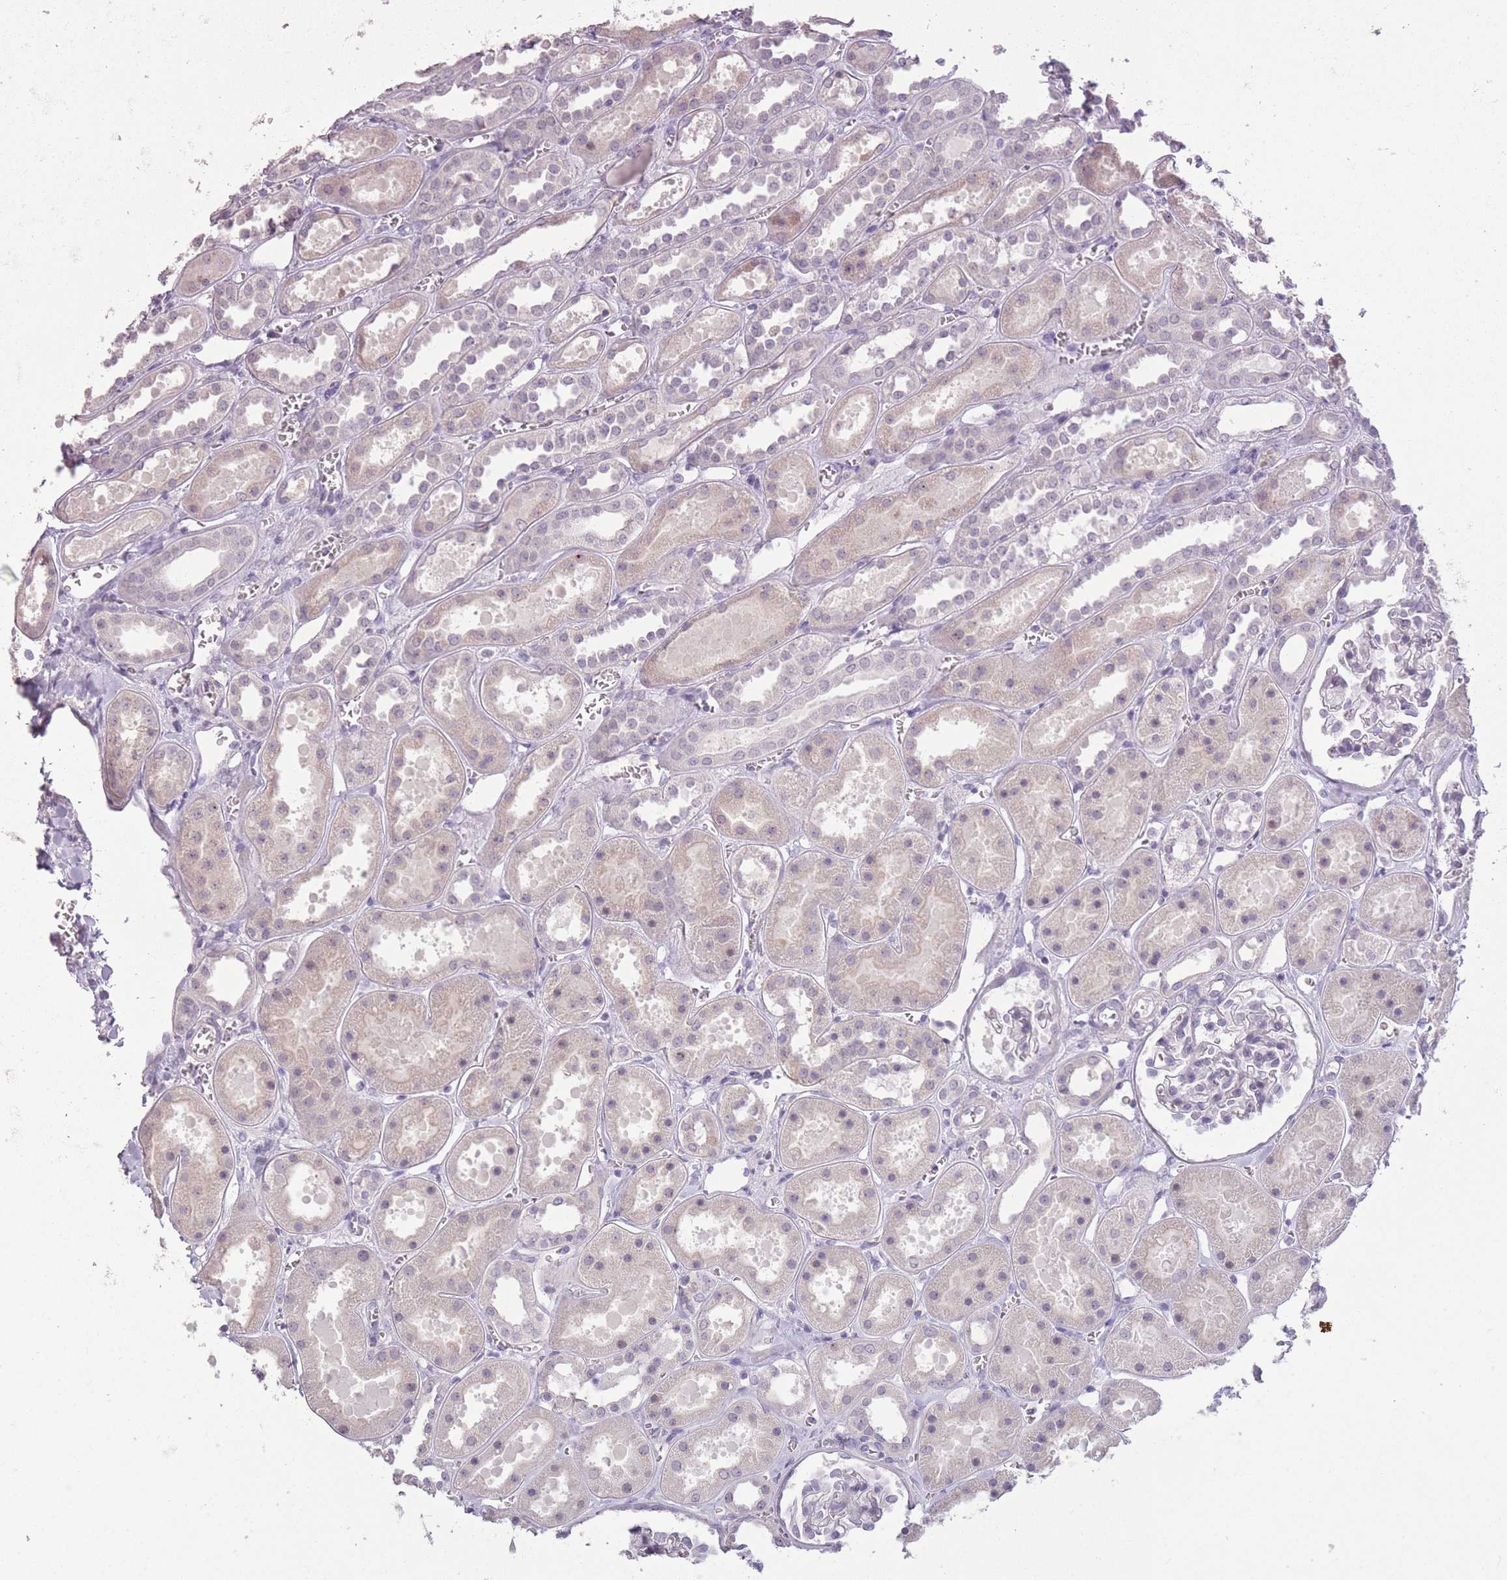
{"staining": {"intensity": "weak", "quantity": "25%-75%", "location": "cytoplasmic/membranous"}, "tissue": "kidney", "cell_type": "Cells in glomeruli", "image_type": "normal", "snomed": [{"axis": "morphology", "description": "Normal tissue, NOS"}, {"axis": "topography", "description": "Kidney"}], "caption": "Kidney stained with DAB IHC displays low levels of weak cytoplasmic/membranous expression in about 25%-75% of cells in glomeruli. The protein of interest is shown in brown color, while the nuclei are stained blue.", "gene": "ZBTB24", "patient": {"sex": "female", "age": 41}}